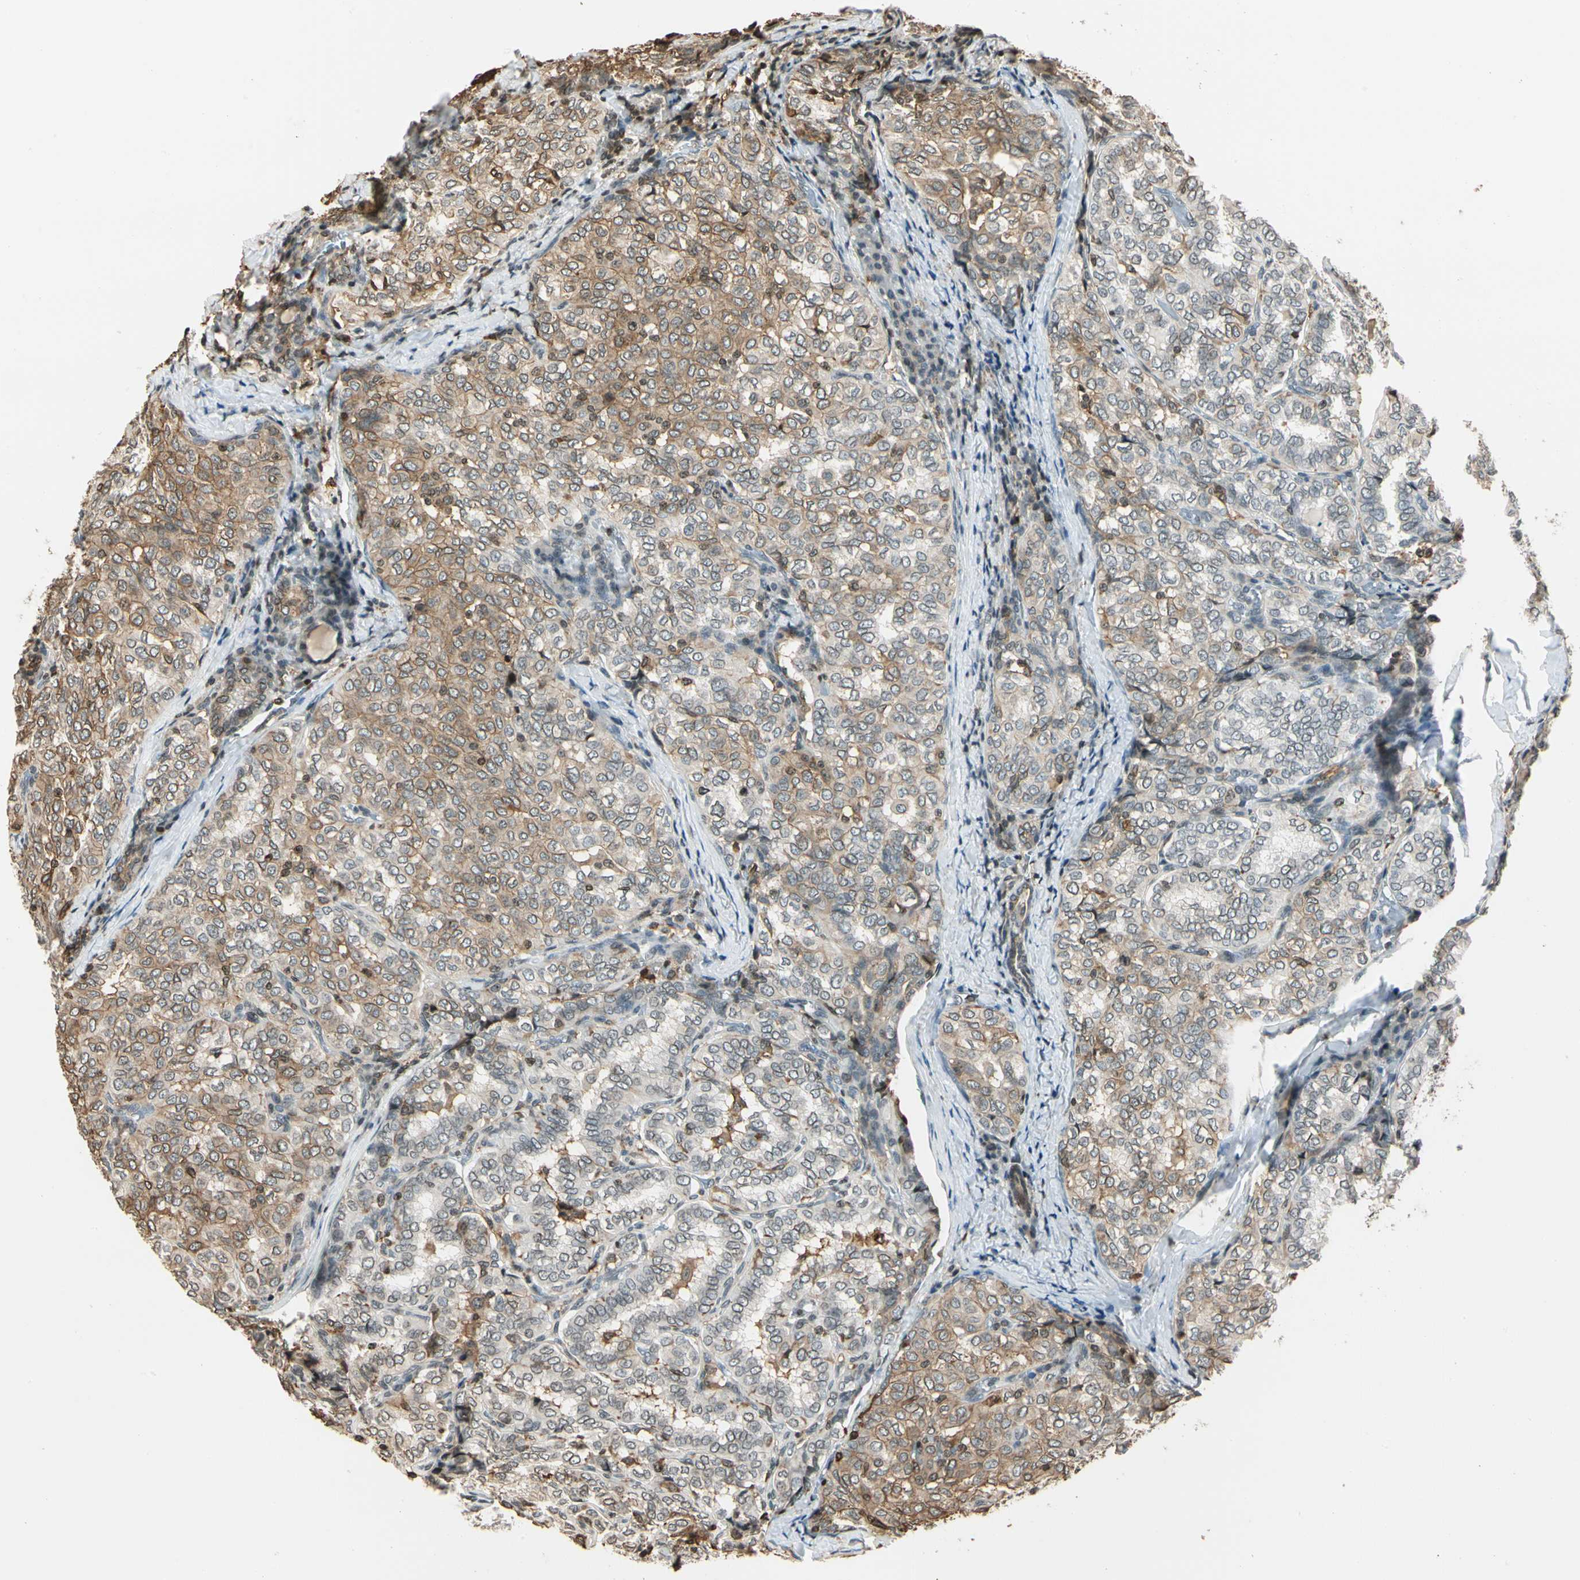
{"staining": {"intensity": "moderate", "quantity": ">75%", "location": "cytoplasmic/membranous,nuclear"}, "tissue": "thyroid cancer", "cell_type": "Tumor cells", "image_type": "cancer", "snomed": [{"axis": "morphology", "description": "Normal tissue, NOS"}, {"axis": "morphology", "description": "Papillary adenocarcinoma, NOS"}, {"axis": "topography", "description": "Thyroid gland"}], "caption": "The photomicrograph reveals a brown stain indicating the presence of a protein in the cytoplasmic/membranous and nuclear of tumor cells in thyroid cancer (papillary adenocarcinoma).", "gene": "FER", "patient": {"sex": "female", "age": 30}}